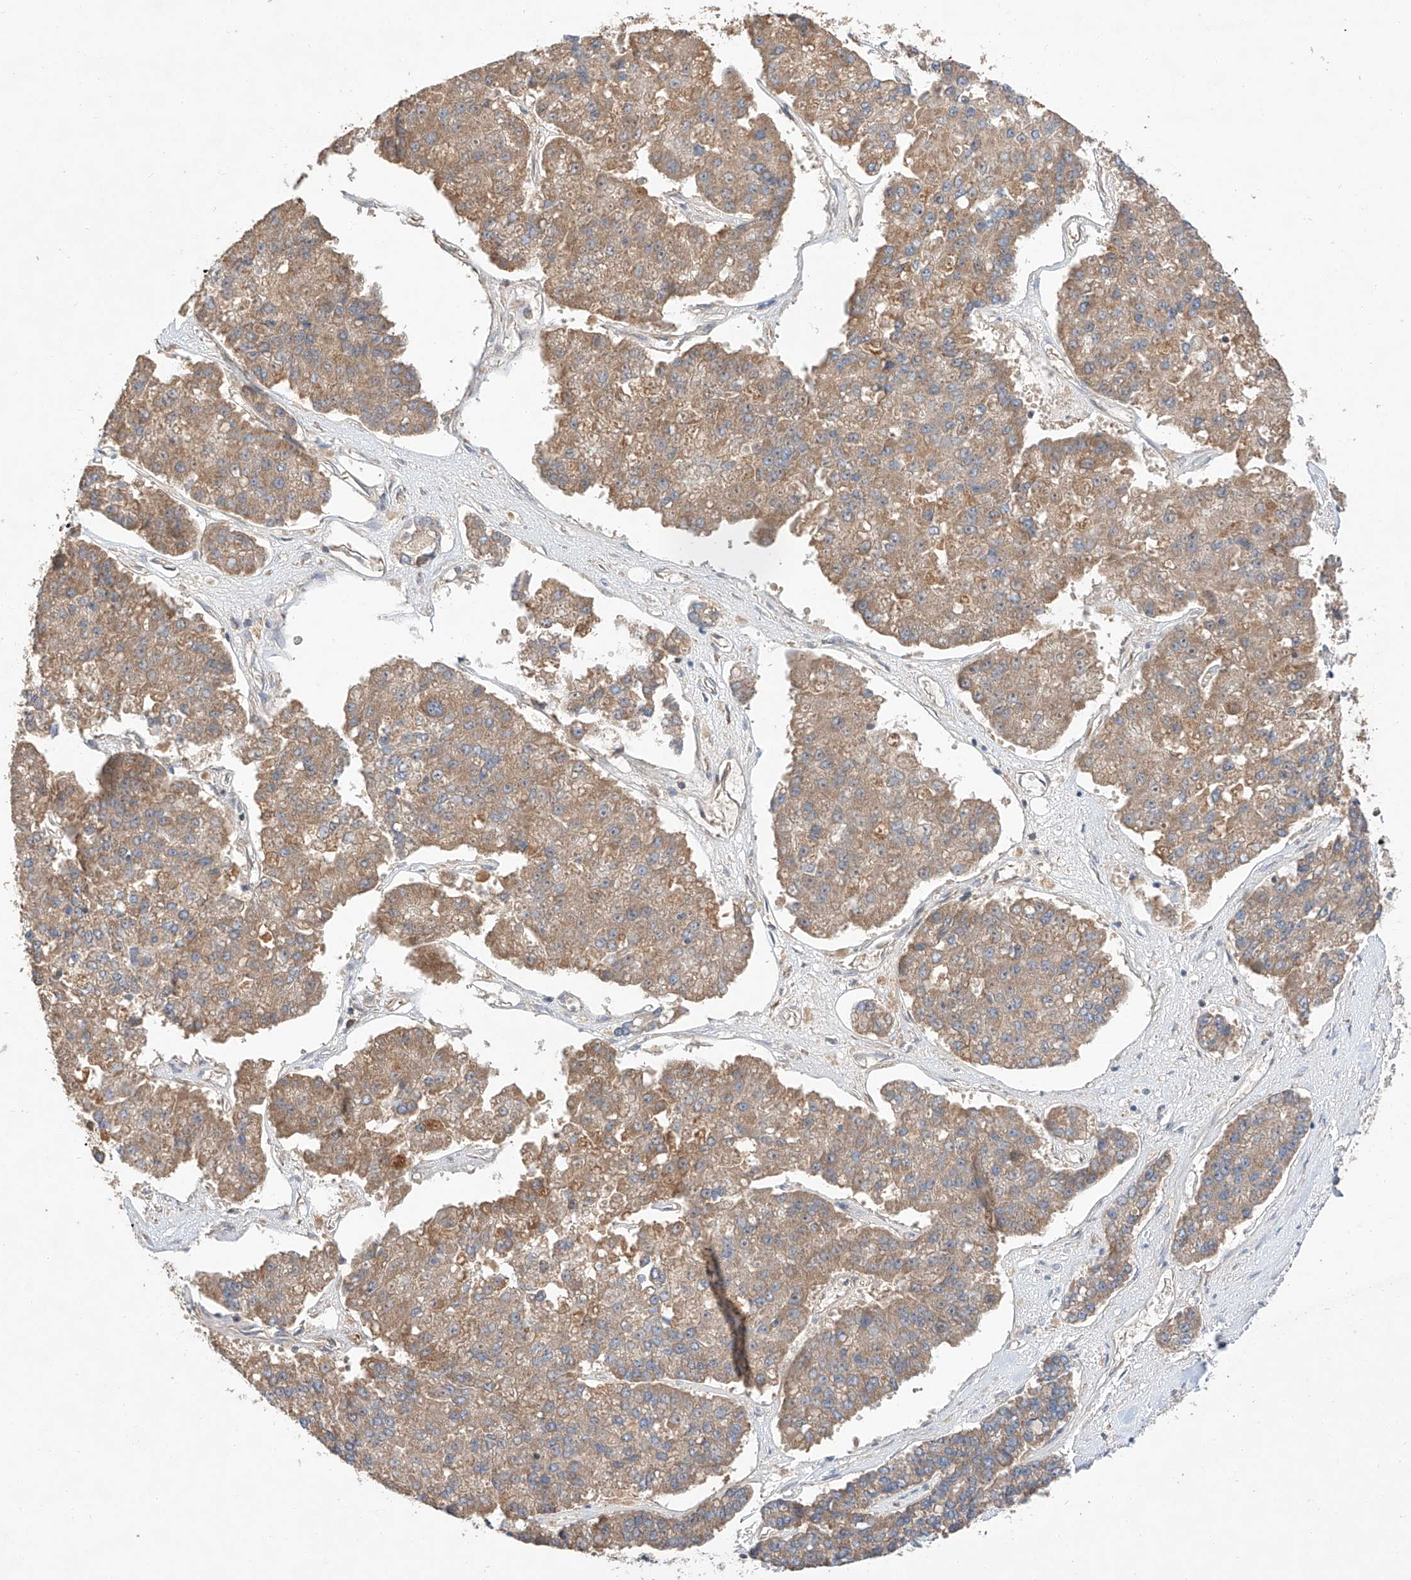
{"staining": {"intensity": "moderate", "quantity": ">75%", "location": "cytoplasmic/membranous"}, "tissue": "pancreatic cancer", "cell_type": "Tumor cells", "image_type": "cancer", "snomed": [{"axis": "morphology", "description": "Adenocarcinoma, NOS"}, {"axis": "topography", "description": "Pancreas"}], "caption": "An immunohistochemistry histopathology image of tumor tissue is shown. Protein staining in brown shows moderate cytoplasmic/membranous positivity in pancreatic adenocarcinoma within tumor cells. (Stains: DAB (3,3'-diaminobenzidine) in brown, nuclei in blue, Microscopy: brightfield microscopy at high magnification).", "gene": "RAB23", "patient": {"sex": "male", "age": 50}}